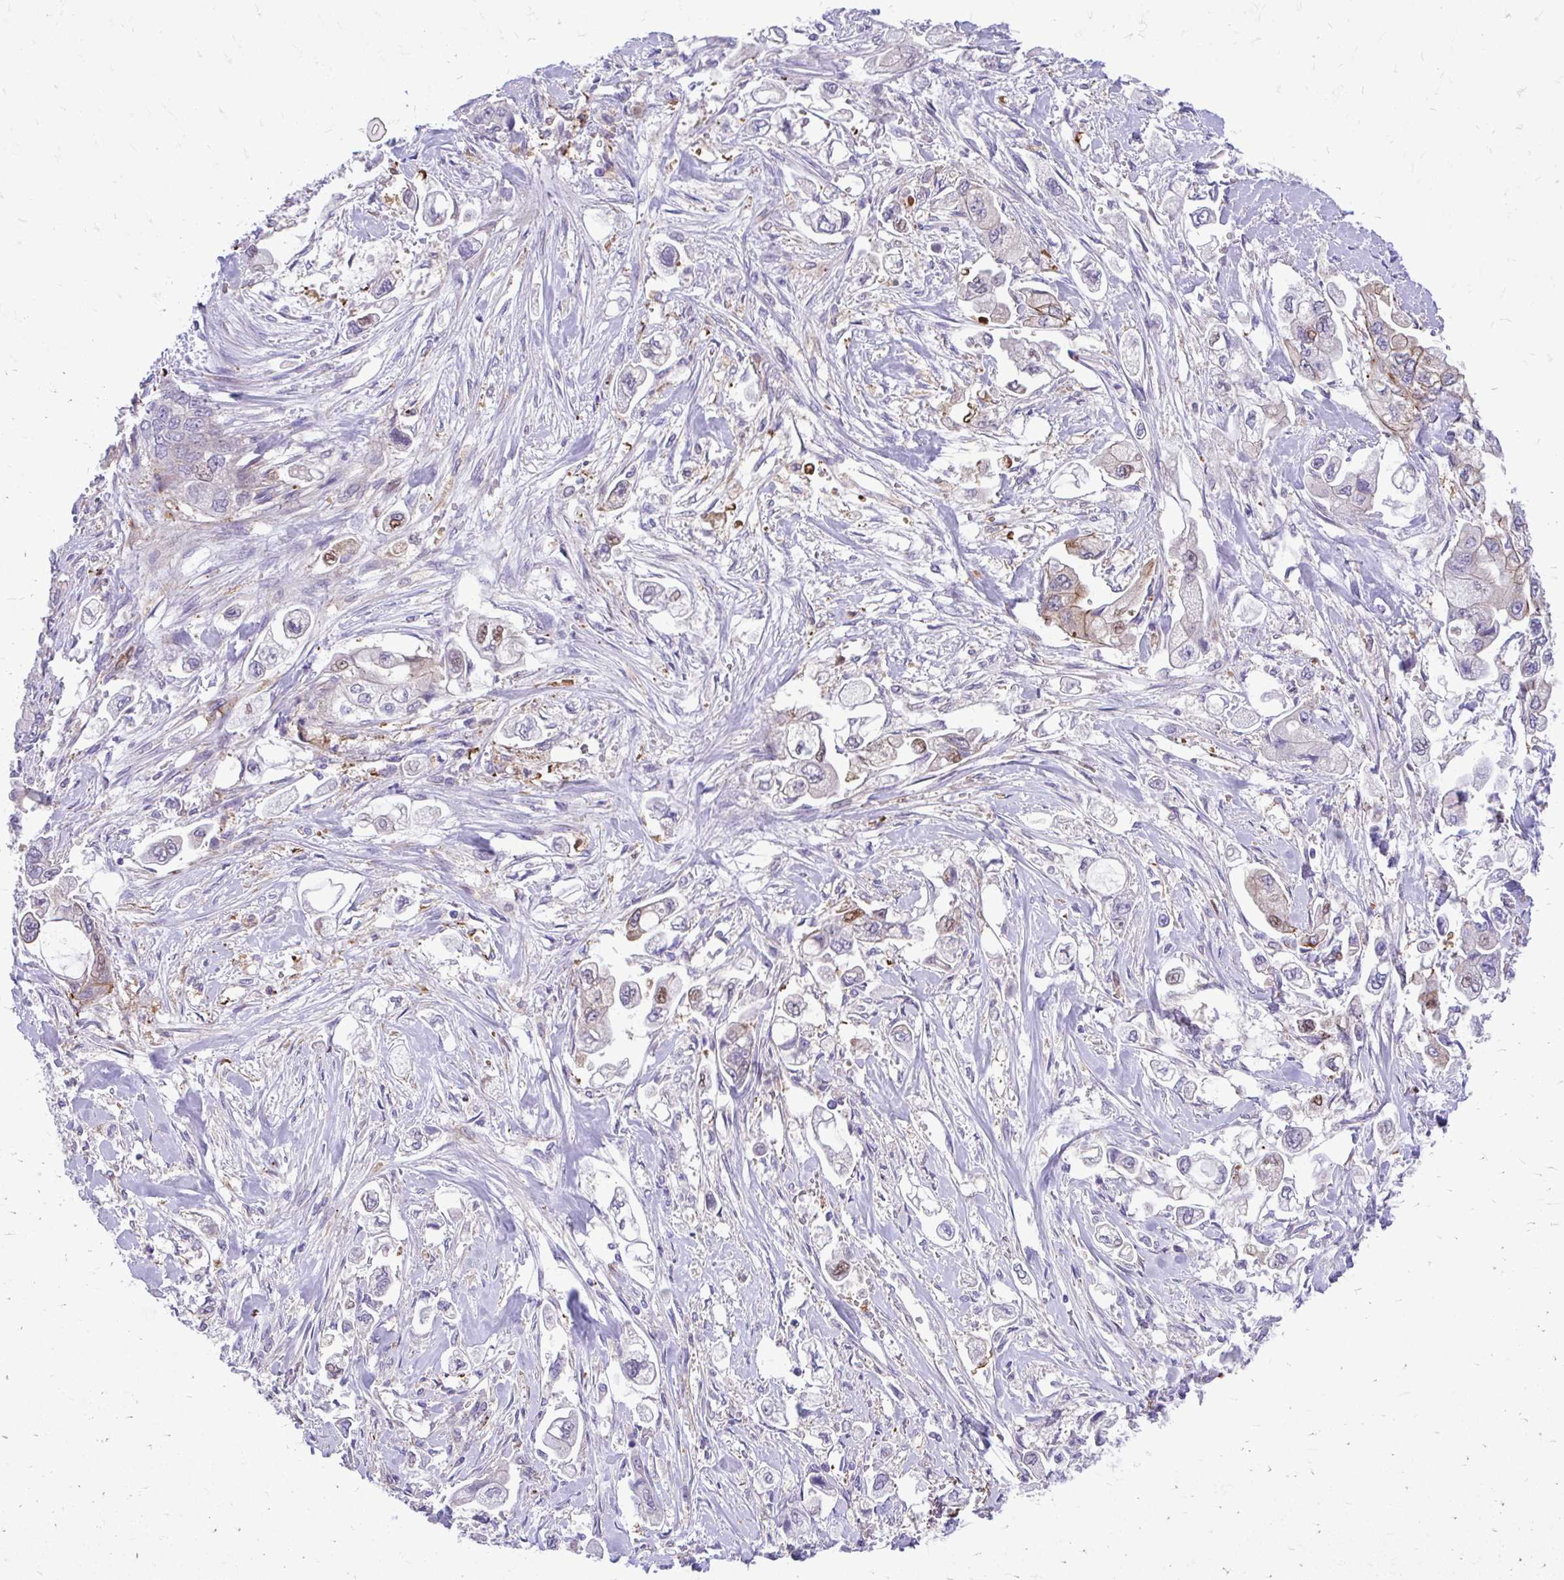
{"staining": {"intensity": "moderate", "quantity": "<25%", "location": "nuclear"}, "tissue": "stomach cancer", "cell_type": "Tumor cells", "image_type": "cancer", "snomed": [{"axis": "morphology", "description": "Adenocarcinoma, NOS"}, {"axis": "topography", "description": "Stomach"}], "caption": "An image of human stomach cancer (adenocarcinoma) stained for a protein shows moderate nuclear brown staining in tumor cells. (Brightfield microscopy of DAB IHC at high magnification).", "gene": "ESPNL", "patient": {"sex": "male", "age": 62}}